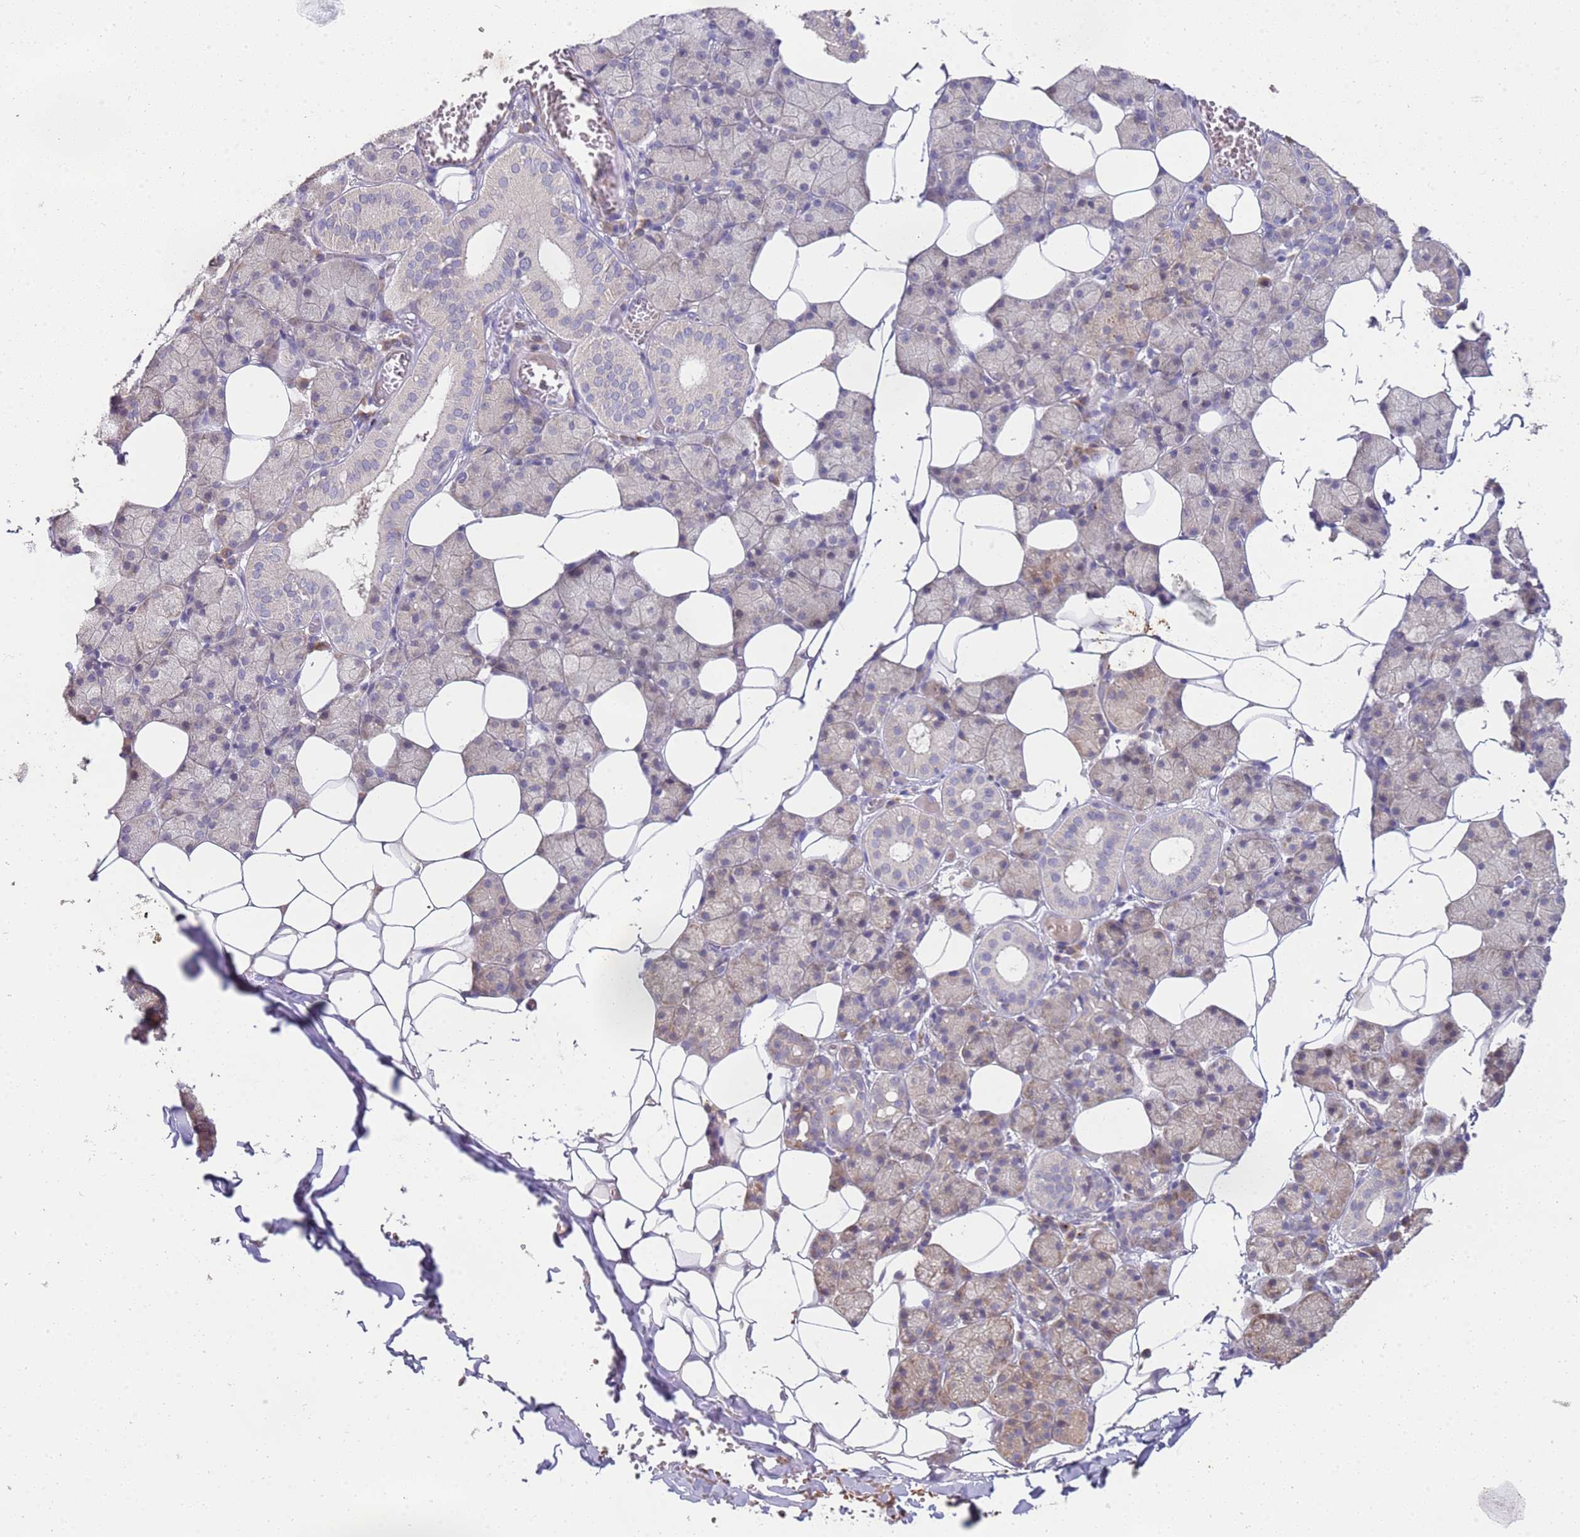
{"staining": {"intensity": "weak", "quantity": "<25%", "location": "cytoplasmic/membranous"}, "tissue": "salivary gland", "cell_type": "Glandular cells", "image_type": "normal", "snomed": [{"axis": "morphology", "description": "Normal tissue, NOS"}, {"axis": "topography", "description": "Salivary gland"}], "caption": "The immunohistochemistry (IHC) micrograph has no significant expression in glandular cells of salivary gland.", "gene": "NMUR2", "patient": {"sex": "female", "age": 33}}